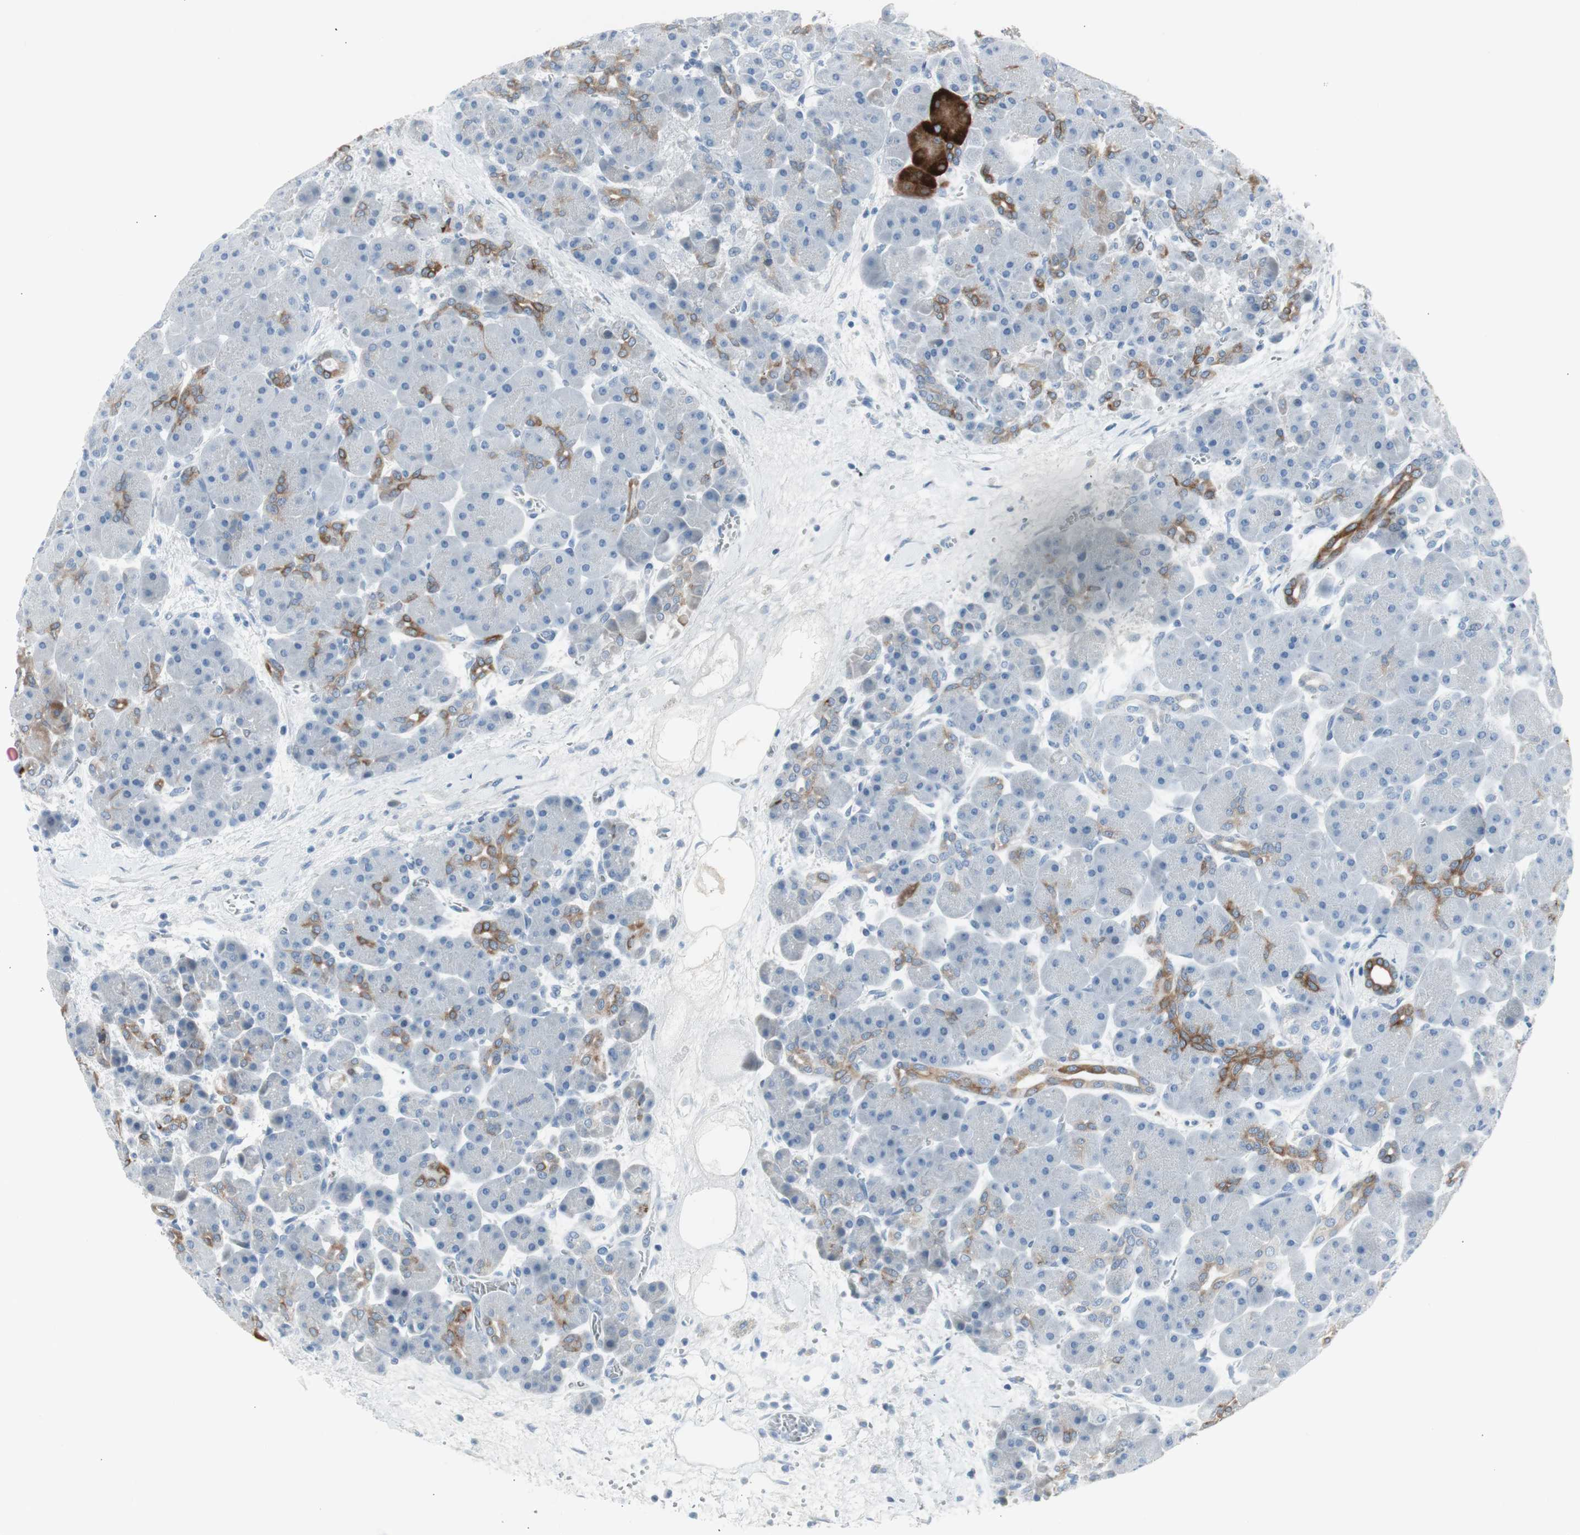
{"staining": {"intensity": "strong", "quantity": "<25%", "location": "cytoplasmic/membranous"}, "tissue": "pancreas", "cell_type": "Exocrine glandular cells", "image_type": "normal", "snomed": [{"axis": "morphology", "description": "Normal tissue, NOS"}, {"axis": "topography", "description": "Pancreas"}], "caption": "The image reveals a brown stain indicating the presence of a protein in the cytoplasmic/membranous of exocrine glandular cells in pancreas. Nuclei are stained in blue.", "gene": "AGR2", "patient": {"sex": "male", "age": 66}}